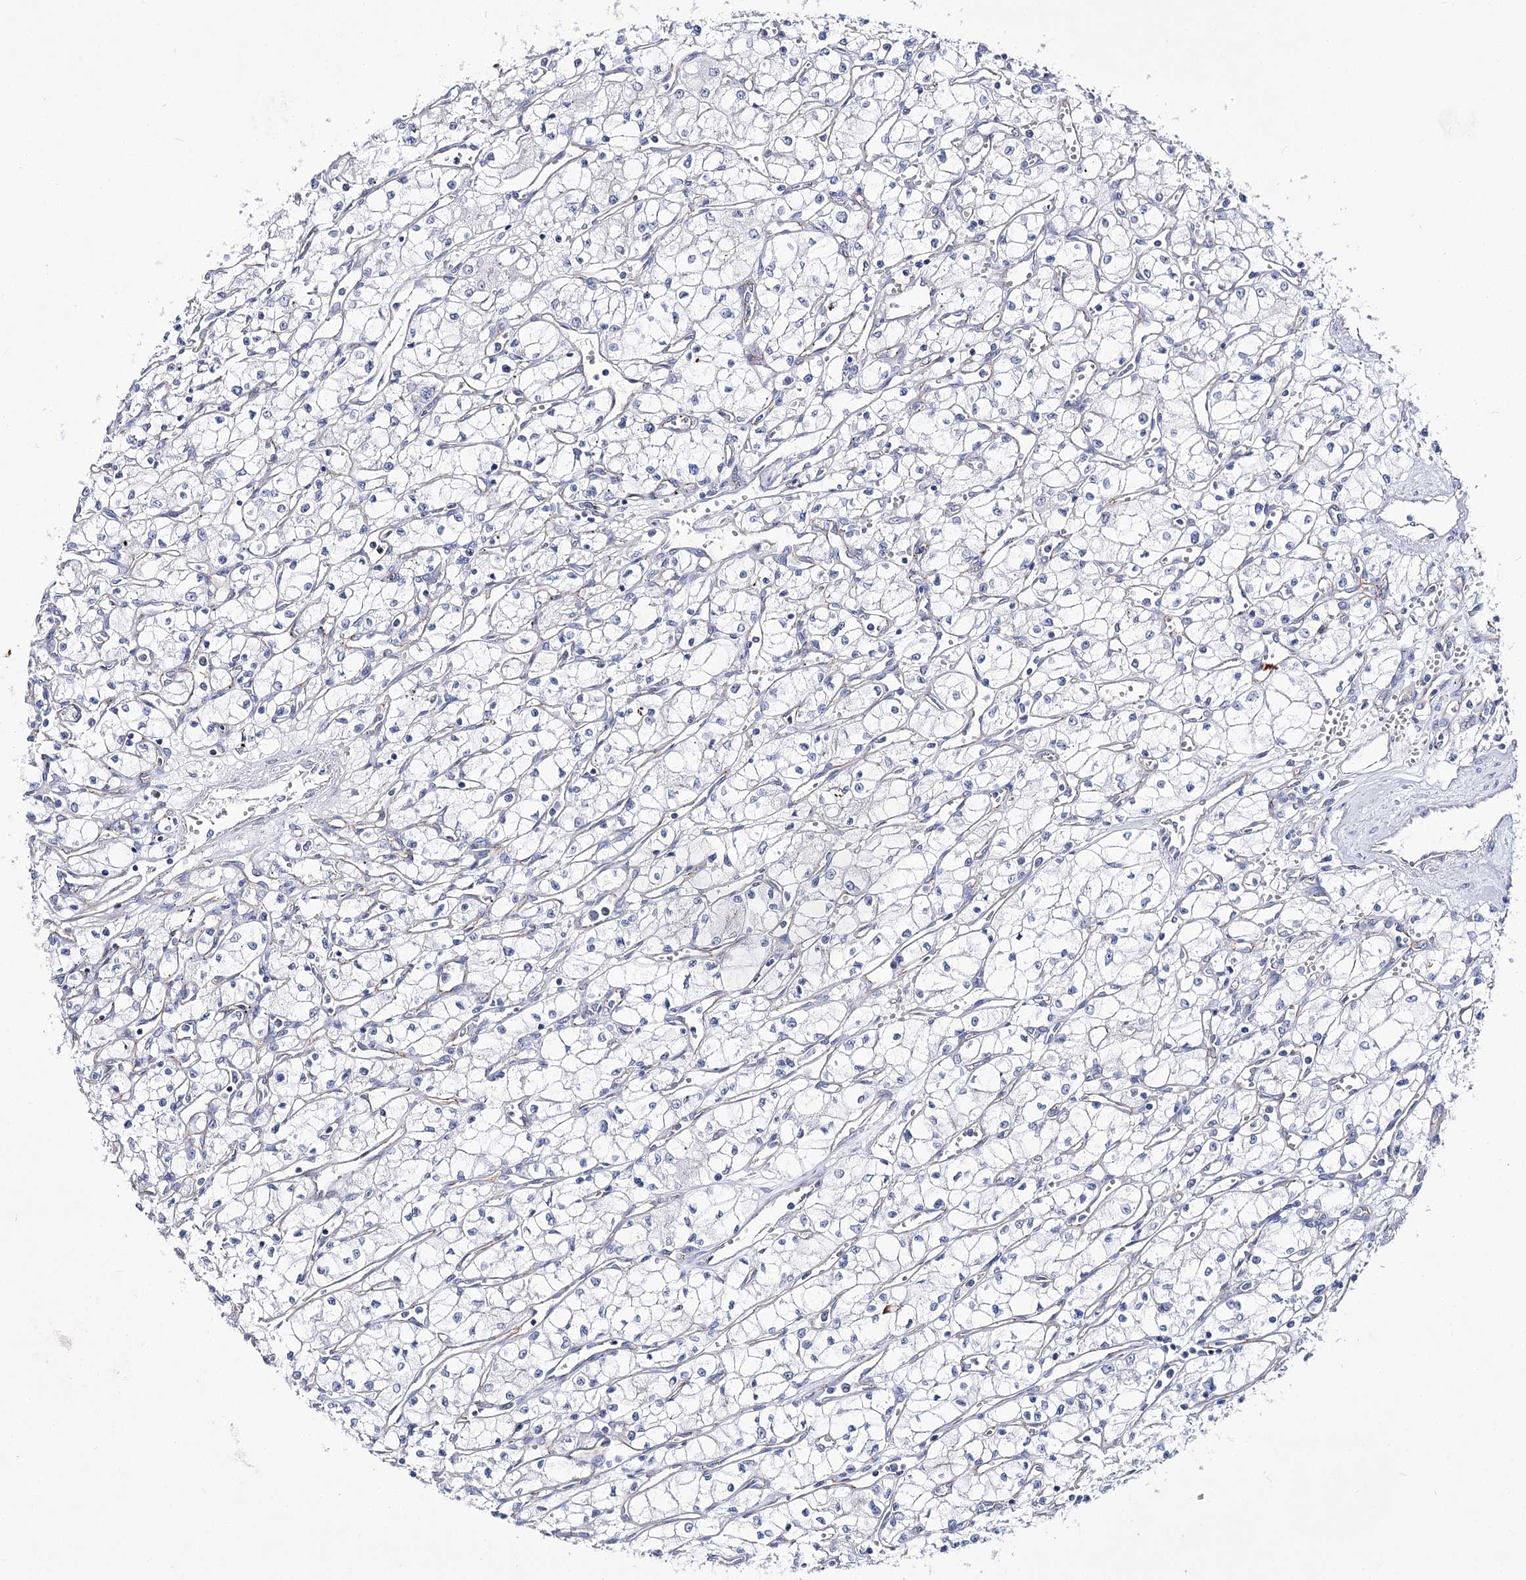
{"staining": {"intensity": "negative", "quantity": "none", "location": "none"}, "tissue": "renal cancer", "cell_type": "Tumor cells", "image_type": "cancer", "snomed": [{"axis": "morphology", "description": "Adenocarcinoma, NOS"}, {"axis": "topography", "description": "Kidney"}], "caption": "A high-resolution micrograph shows immunohistochemistry (IHC) staining of renal cancer (adenocarcinoma), which exhibits no significant staining in tumor cells.", "gene": "NRAP", "patient": {"sex": "male", "age": 59}}